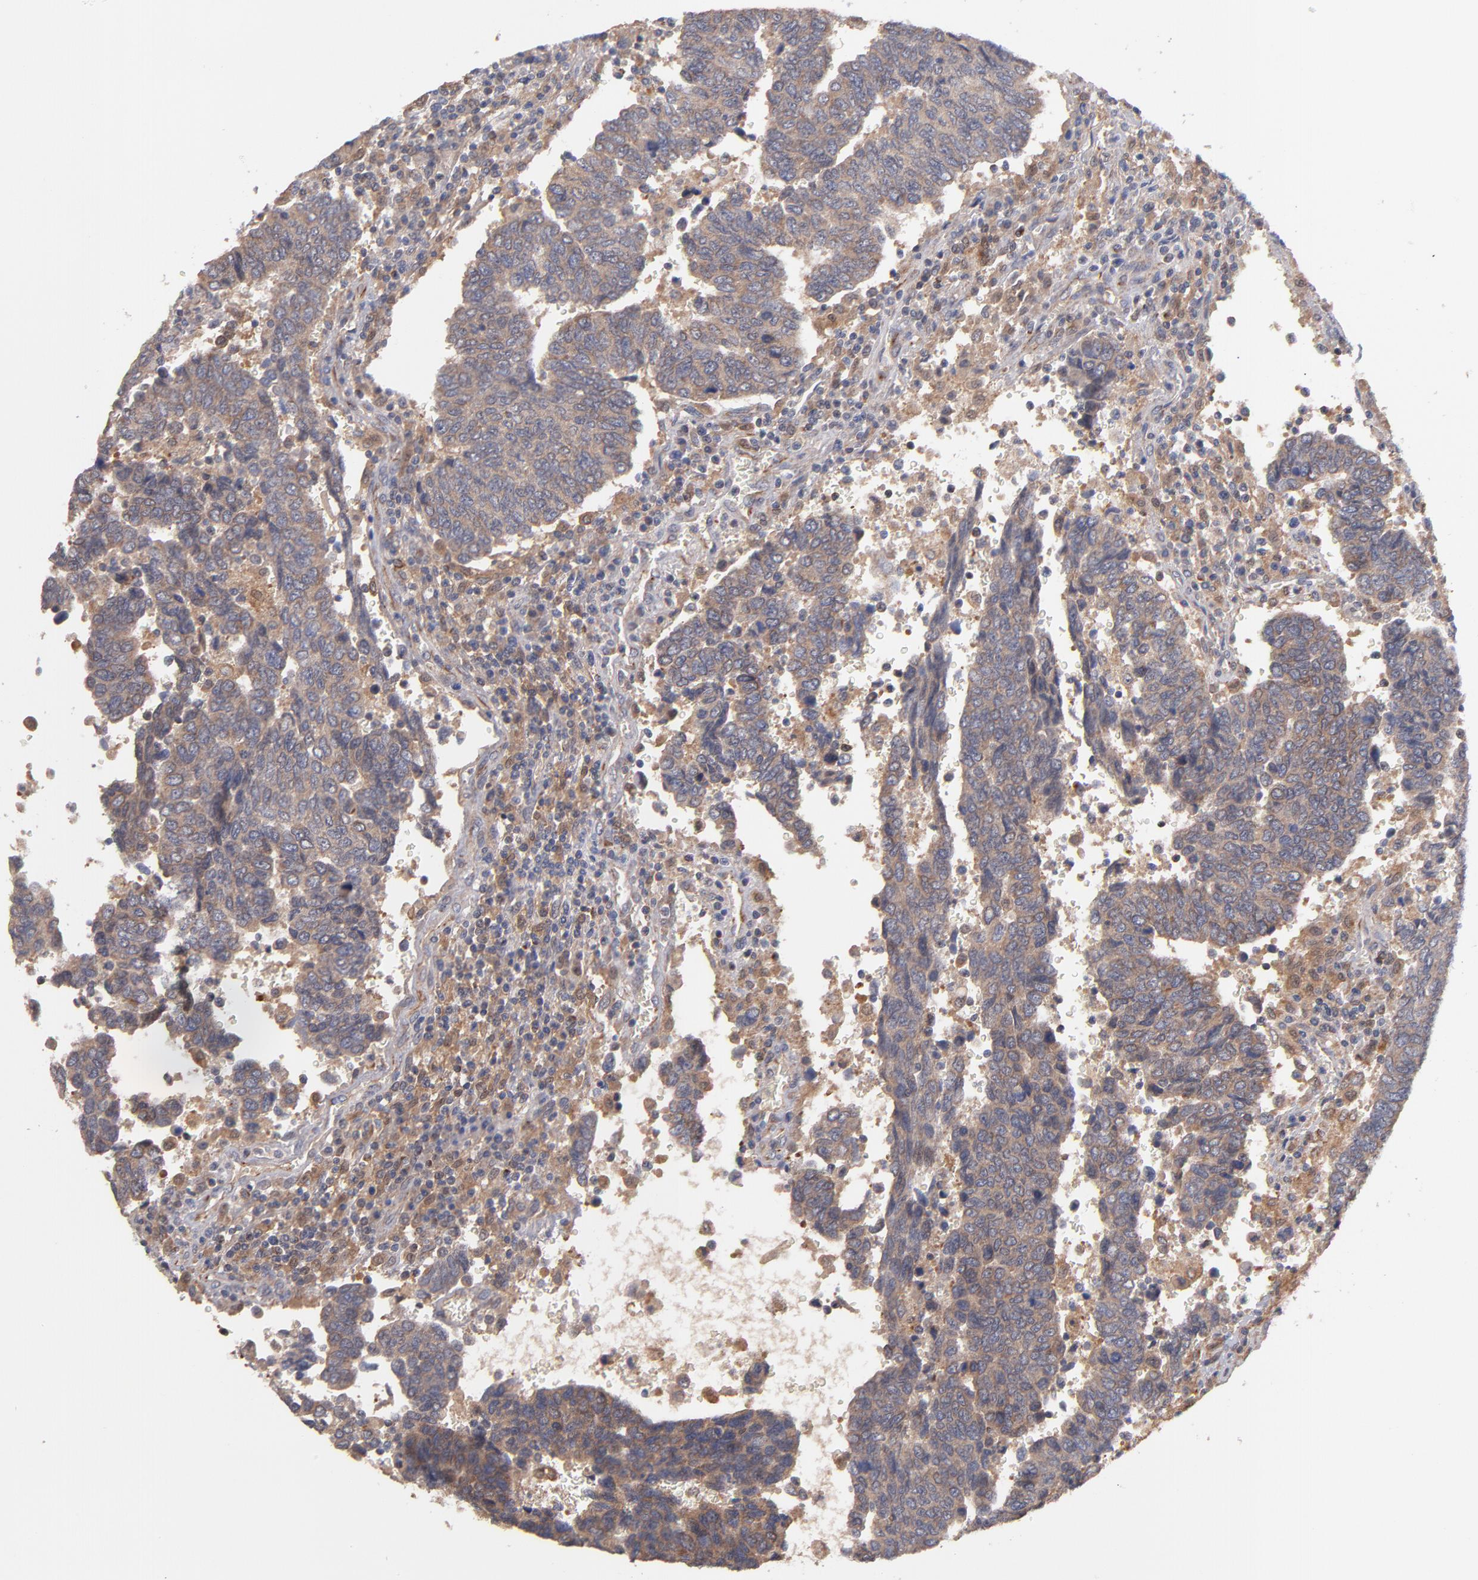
{"staining": {"intensity": "moderate", "quantity": ">75%", "location": "cytoplasmic/membranous"}, "tissue": "urothelial cancer", "cell_type": "Tumor cells", "image_type": "cancer", "snomed": [{"axis": "morphology", "description": "Urothelial carcinoma, High grade"}, {"axis": "topography", "description": "Urinary bladder"}], "caption": "IHC (DAB) staining of urothelial cancer shows moderate cytoplasmic/membranous protein staining in approximately >75% of tumor cells. The protein of interest is shown in brown color, while the nuclei are stained blue.", "gene": "GMFG", "patient": {"sex": "male", "age": 86}}